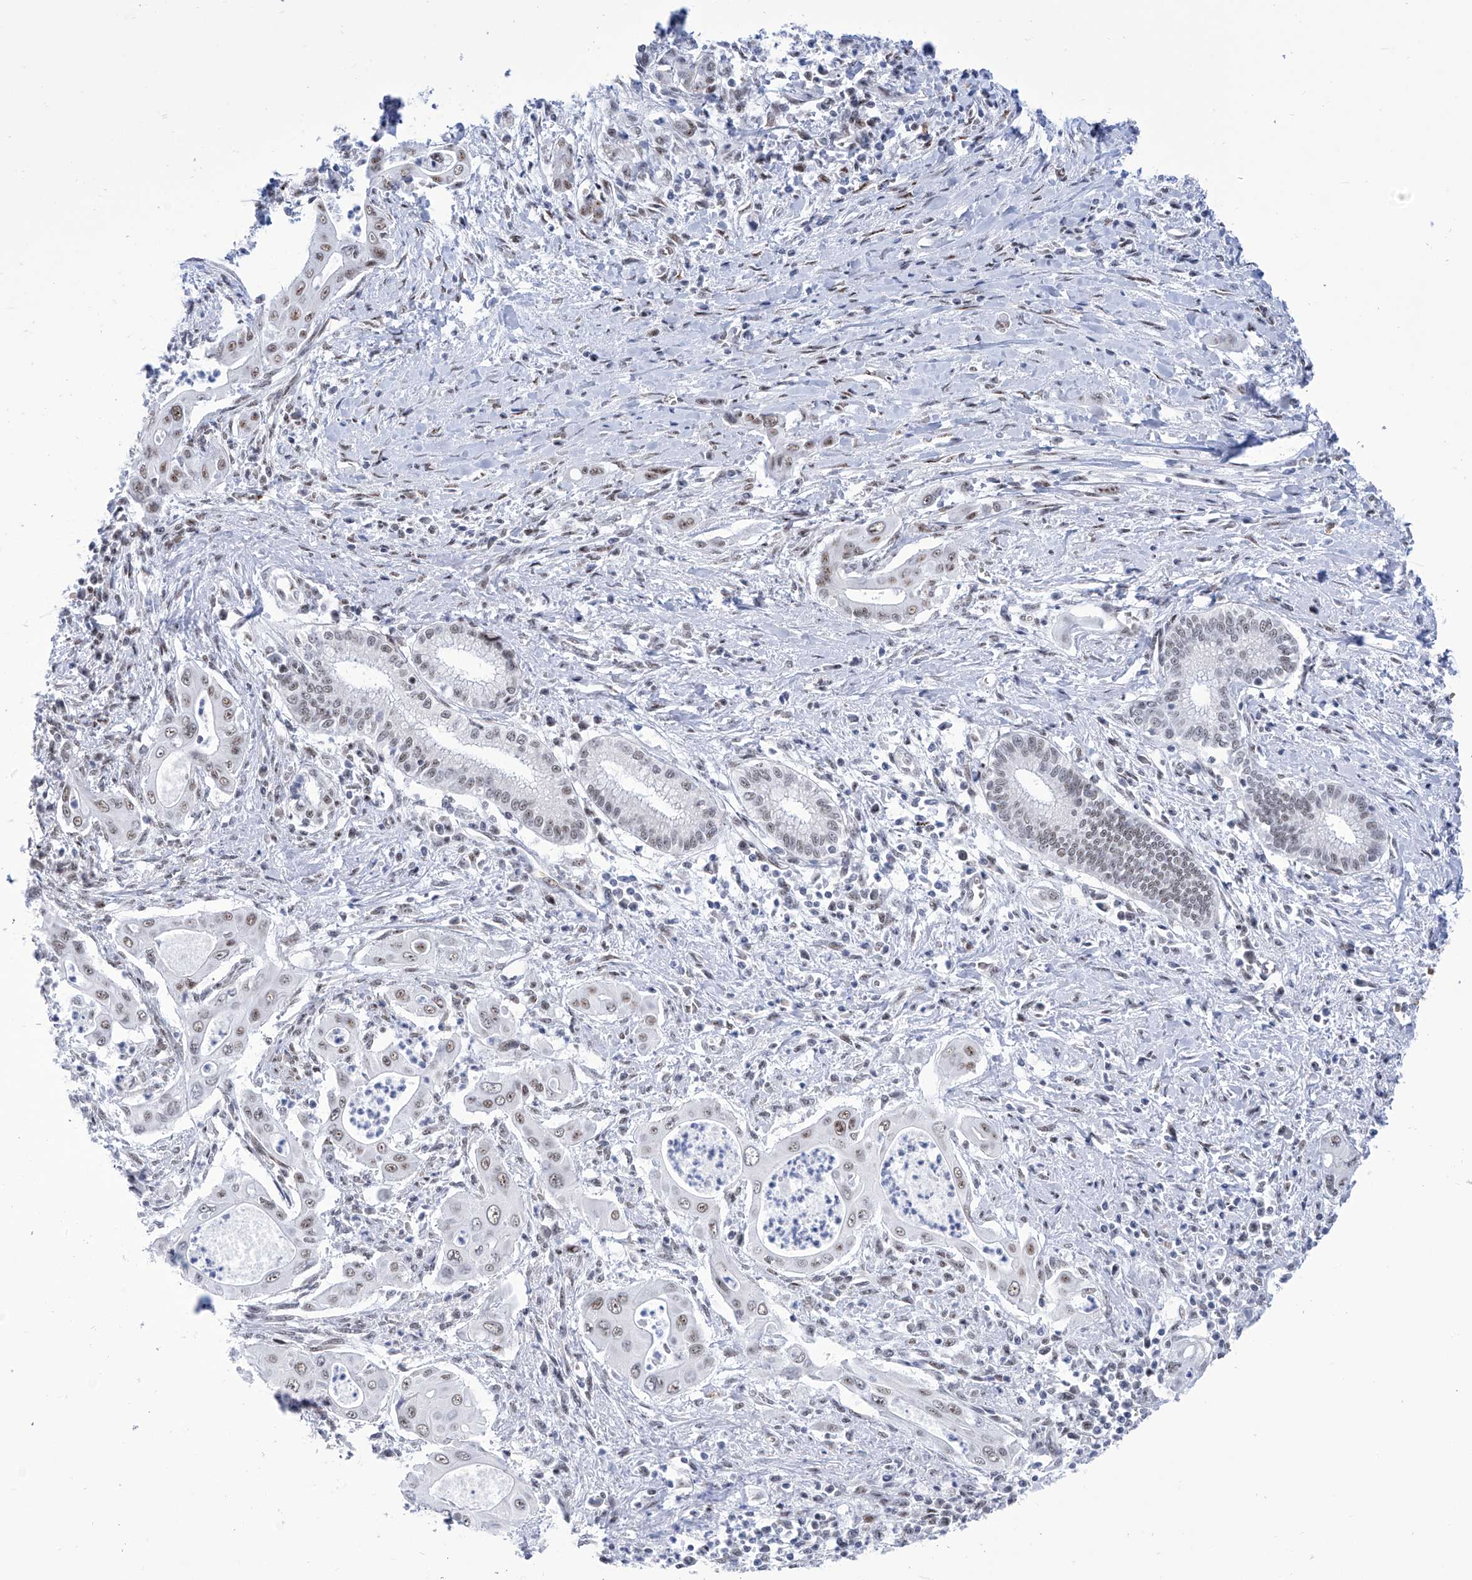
{"staining": {"intensity": "moderate", "quantity": "25%-75%", "location": "nuclear"}, "tissue": "pancreatic cancer", "cell_type": "Tumor cells", "image_type": "cancer", "snomed": [{"axis": "morphology", "description": "Adenocarcinoma, NOS"}, {"axis": "topography", "description": "Pancreas"}], "caption": "Moderate nuclear expression is identified in about 25%-75% of tumor cells in adenocarcinoma (pancreatic). (Stains: DAB in brown, nuclei in blue, Microscopy: brightfield microscopy at high magnification).", "gene": "SART1", "patient": {"sex": "male", "age": 58}}